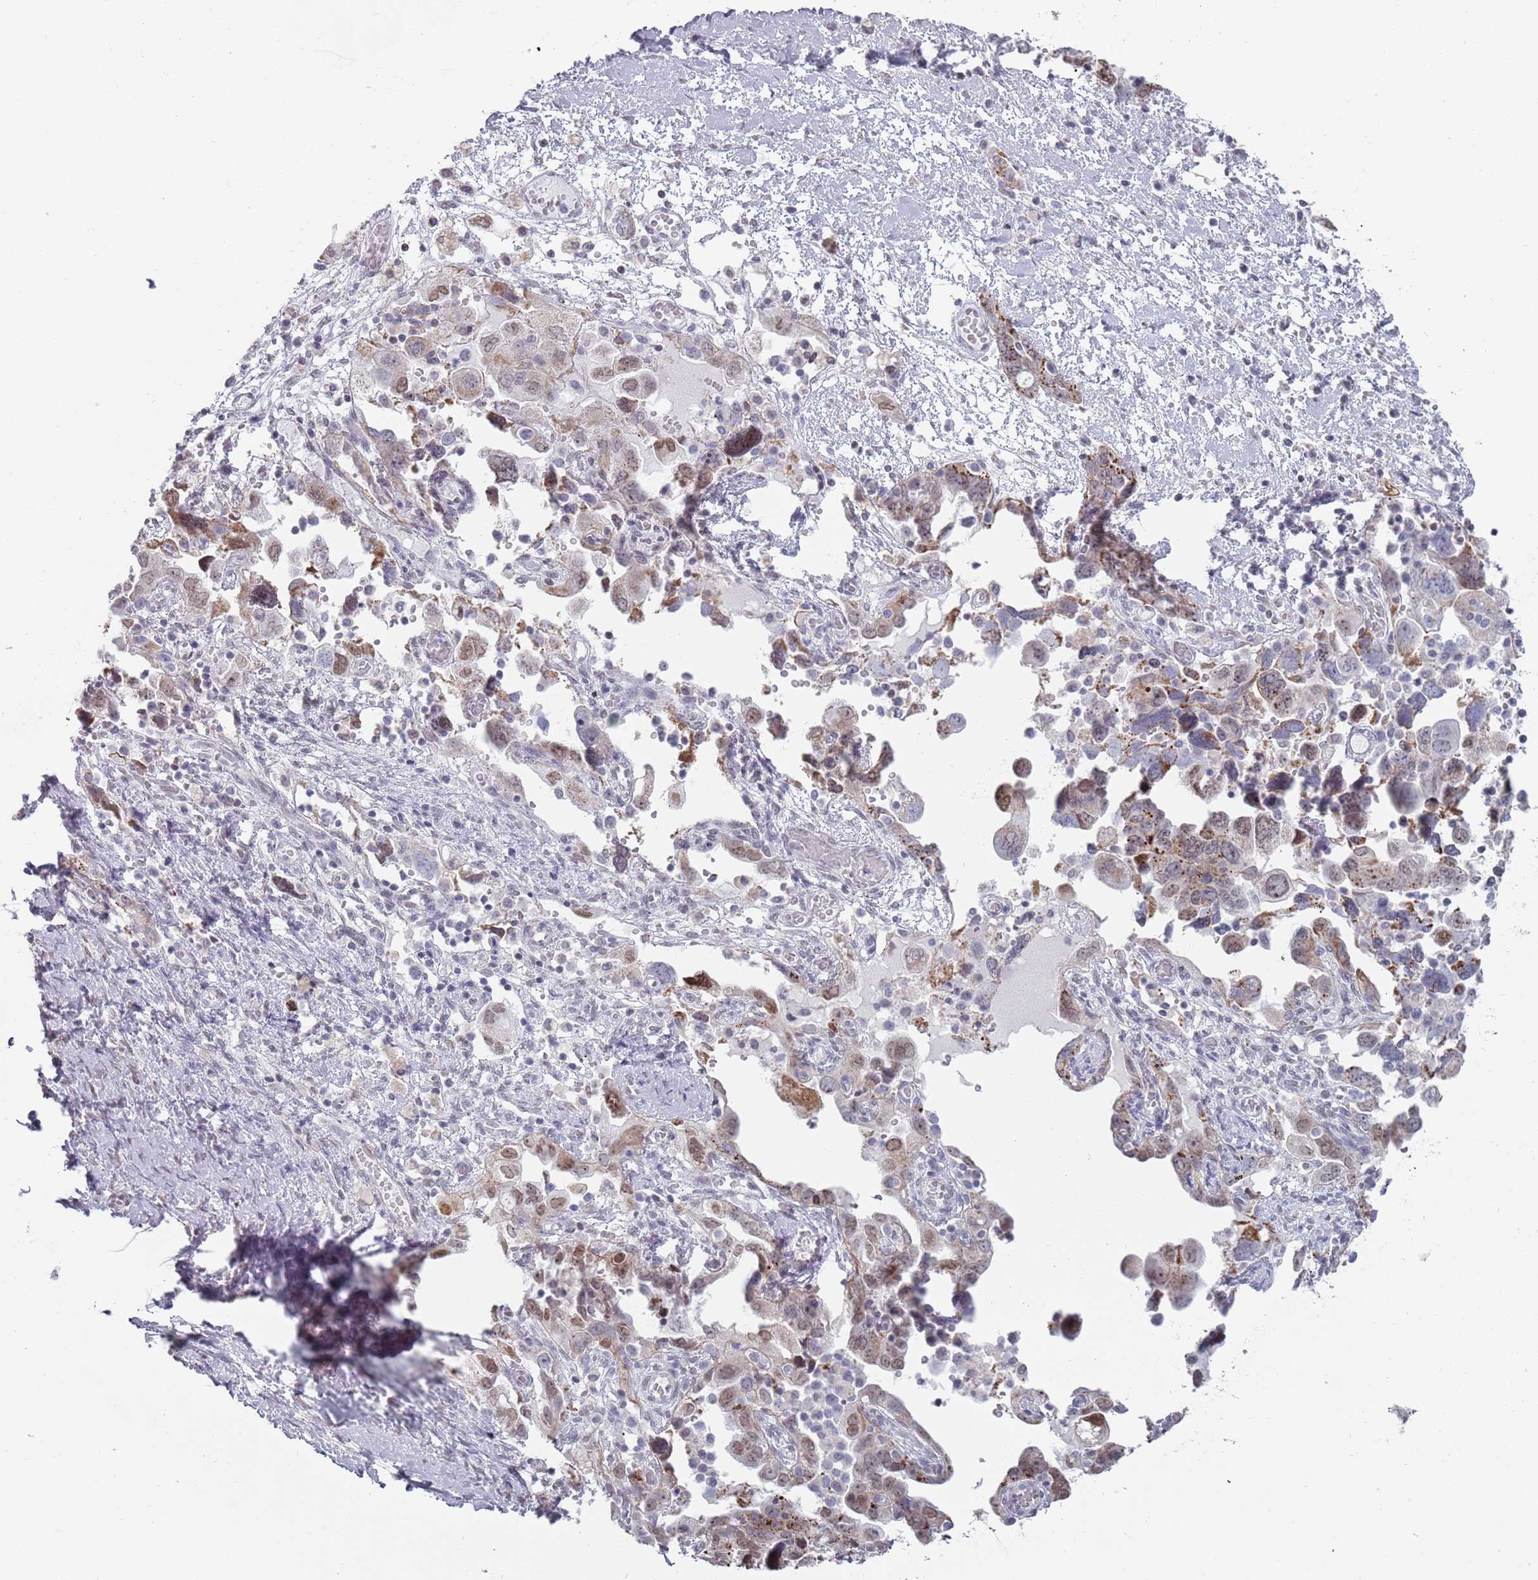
{"staining": {"intensity": "weak", "quantity": "25%-75%", "location": "nuclear"}, "tissue": "ovarian cancer", "cell_type": "Tumor cells", "image_type": "cancer", "snomed": [{"axis": "morphology", "description": "Carcinoma, NOS"}, {"axis": "morphology", "description": "Cystadenocarcinoma, serous, NOS"}, {"axis": "topography", "description": "Ovary"}], "caption": "The histopathology image demonstrates a brown stain indicating the presence of a protein in the nuclear of tumor cells in ovarian carcinoma.", "gene": "MFSD12", "patient": {"sex": "female", "age": 69}}